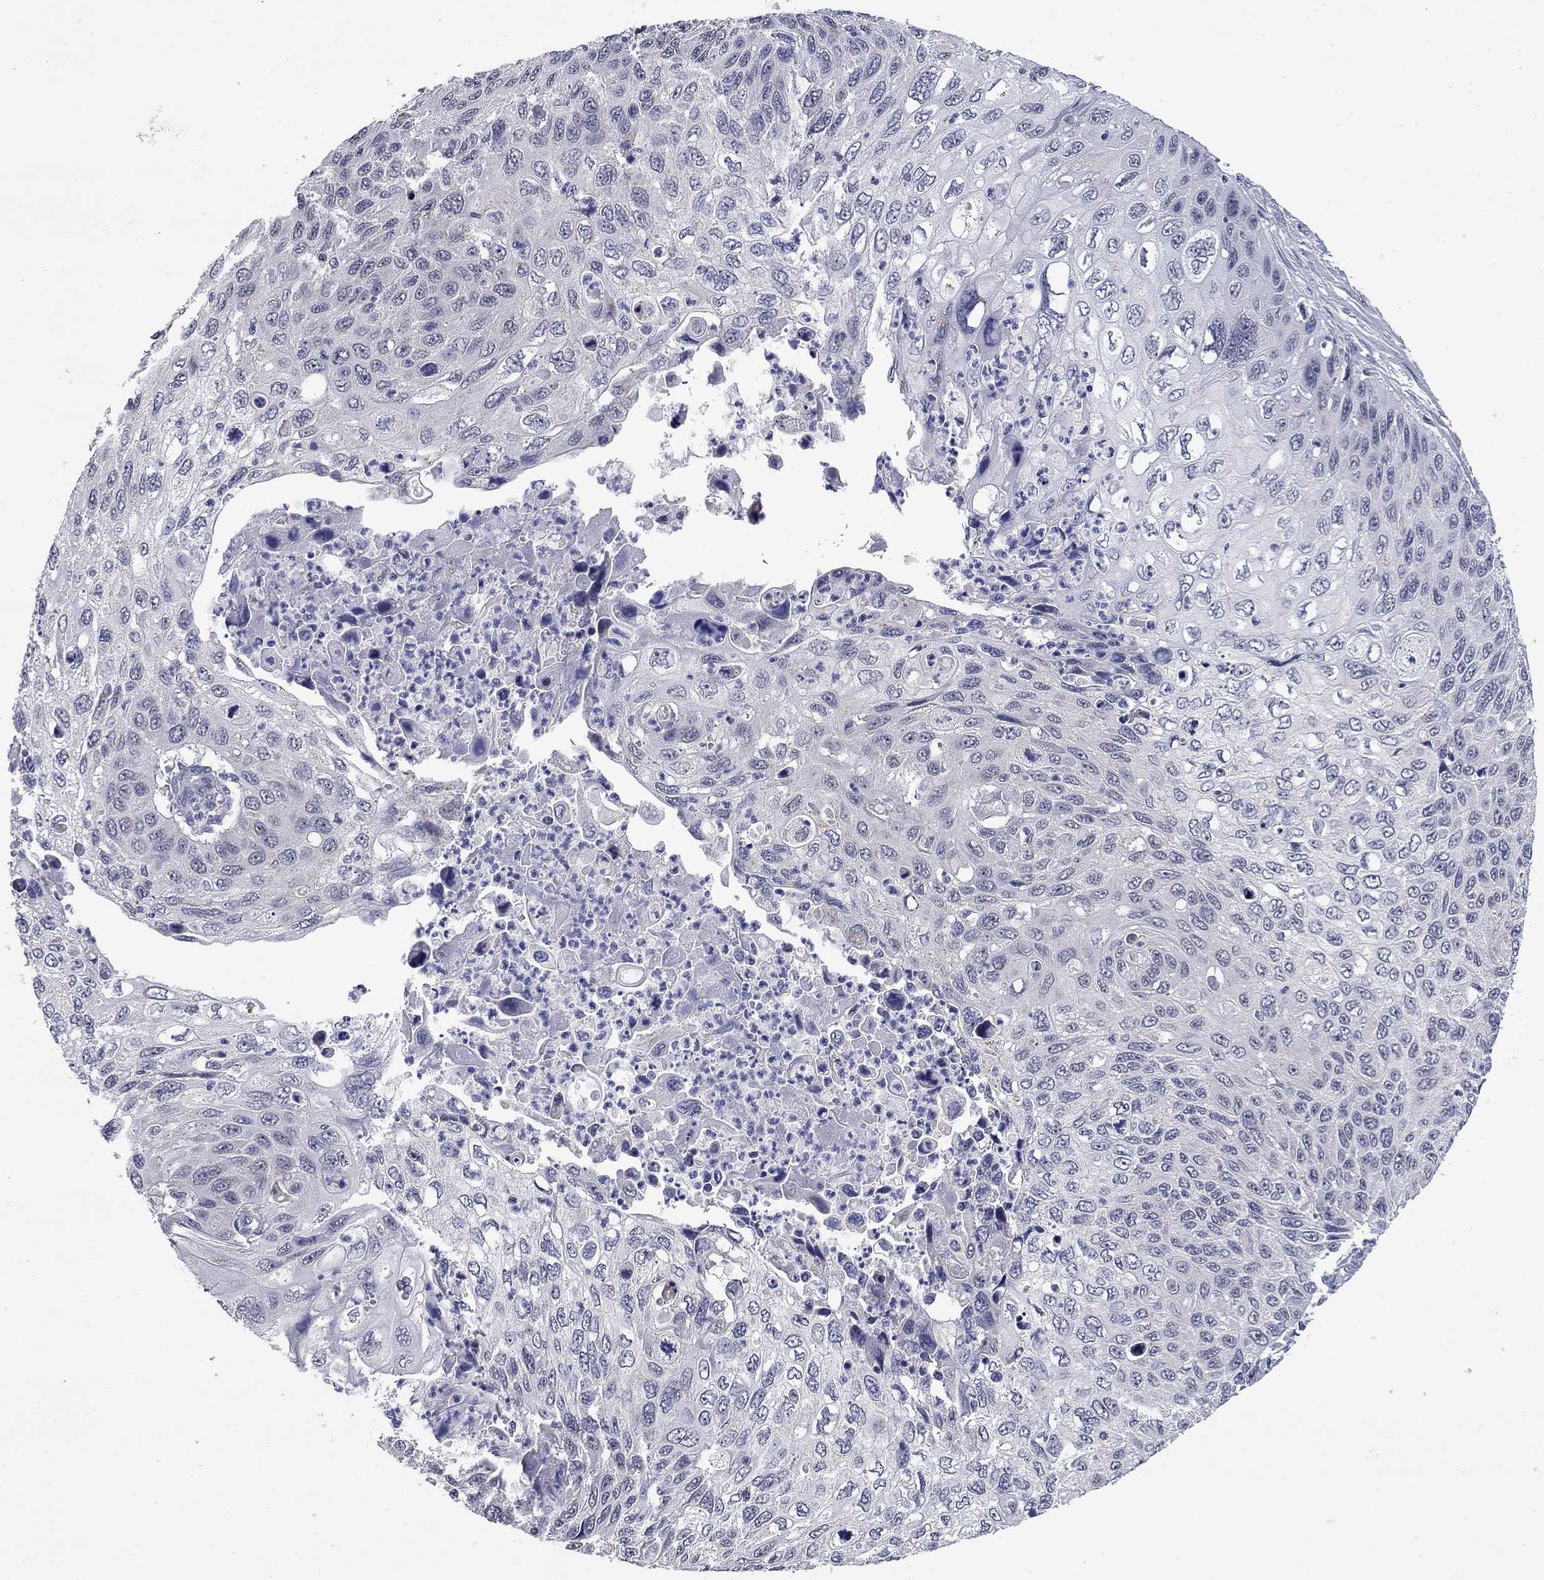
{"staining": {"intensity": "negative", "quantity": "none", "location": "none"}, "tissue": "cervical cancer", "cell_type": "Tumor cells", "image_type": "cancer", "snomed": [{"axis": "morphology", "description": "Squamous cell carcinoma, NOS"}, {"axis": "topography", "description": "Cervix"}], "caption": "IHC of cervical cancer shows no positivity in tumor cells.", "gene": "HTR4", "patient": {"sex": "female", "age": 70}}